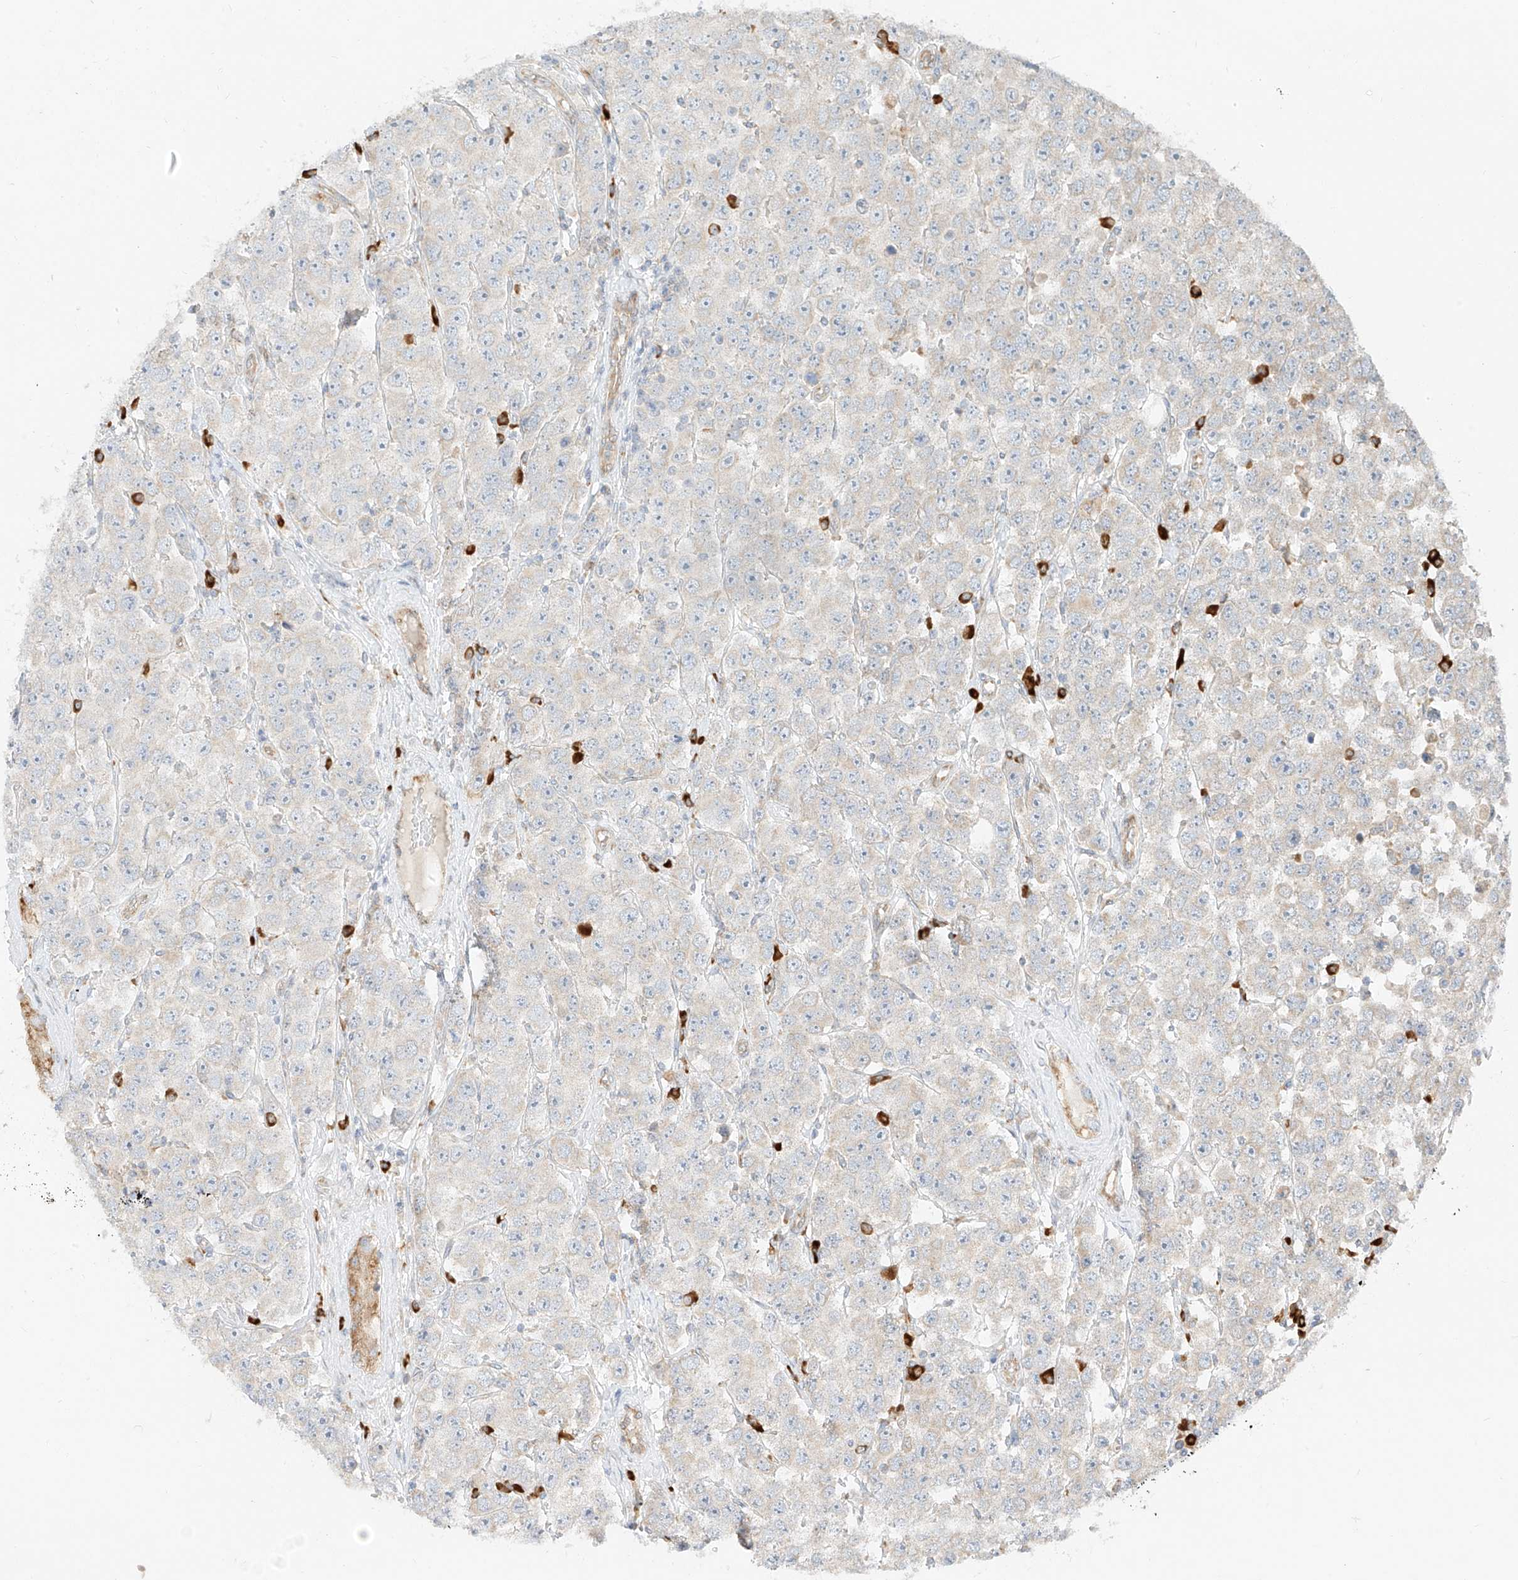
{"staining": {"intensity": "negative", "quantity": "none", "location": "none"}, "tissue": "testis cancer", "cell_type": "Tumor cells", "image_type": "cancer", "snomed": [{"axis": "morphology", "description": "Seminoma, NOS"}, {"axis": "topography", "description": "Testis"}], "caption": "Immunohistochemical staining of human testis cancer demonstrates no significant expression in tumor cells. Nuclei are stained in blue.", "gene": "STT3A", "patient": {"sex": "male", "age": 28}}